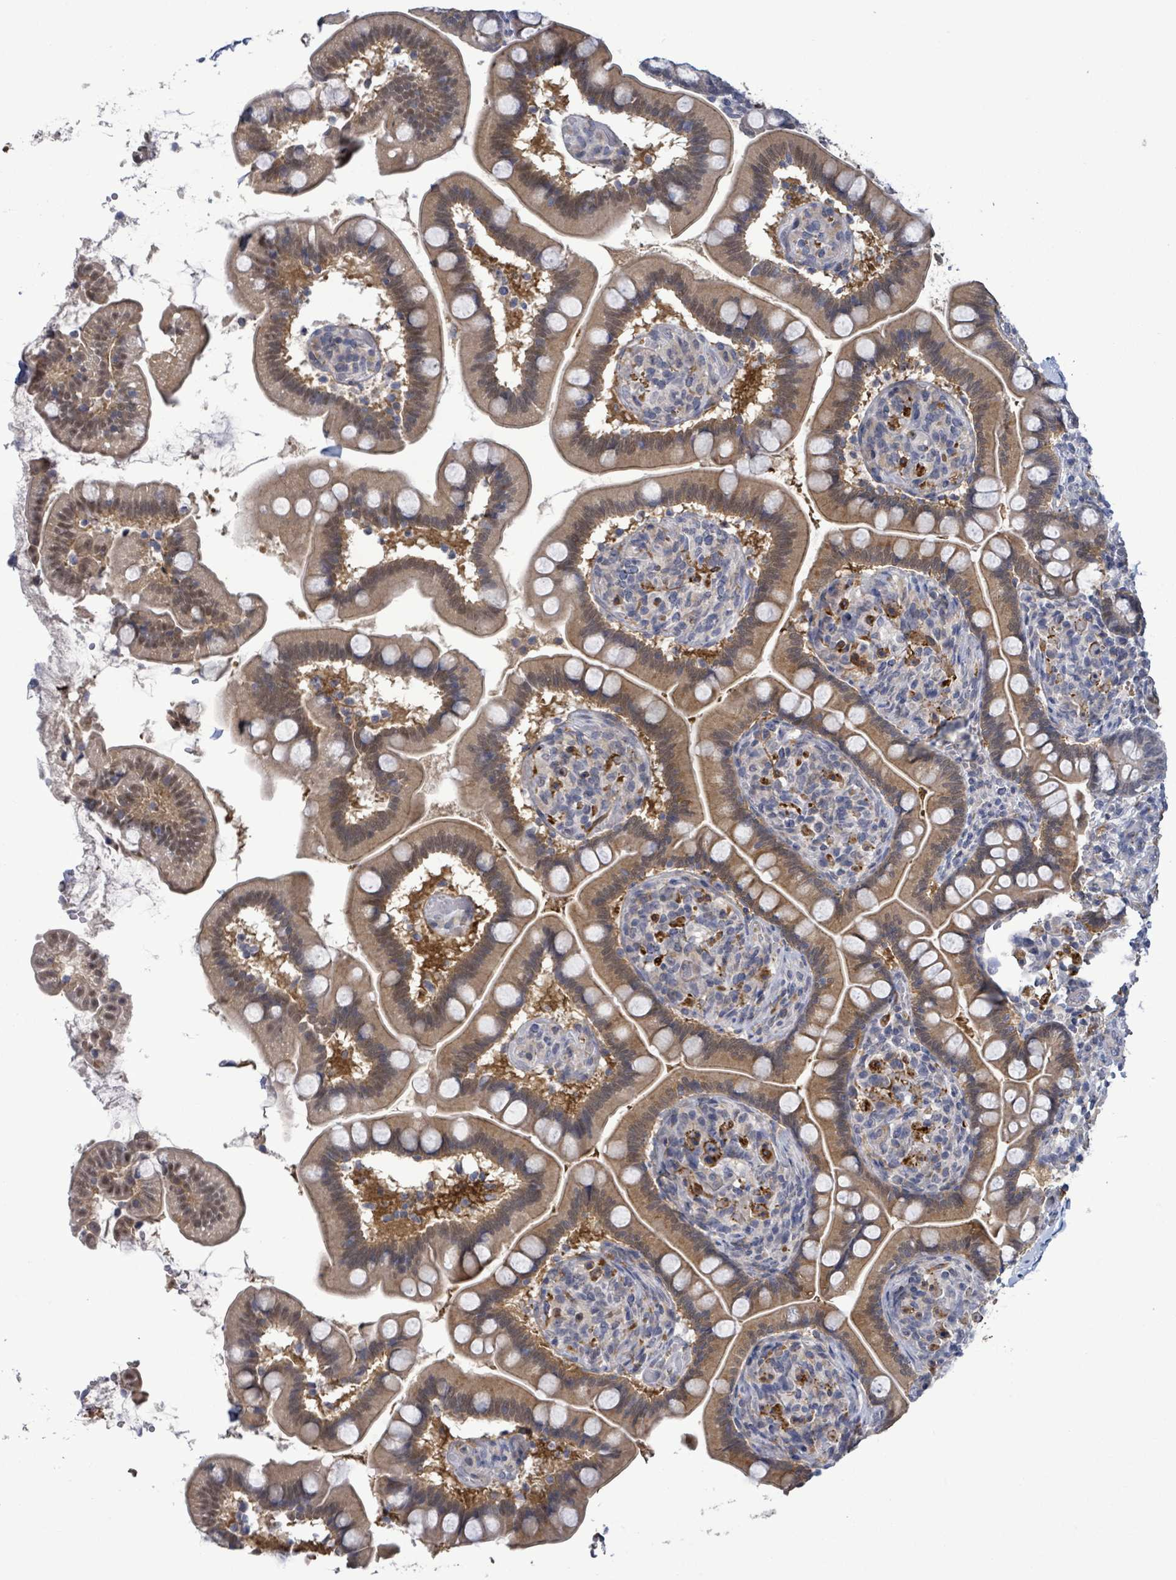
{"staining": {"intensity": "moderate", "quantity": ">75%", "location": "cytoplasmic/membranous"}, "tissue": "small intestine", "cell_type": "Glandular cells", "image_type": "normal", "snomed": [{"axis": "morphology", "description": "Normal tissue, NOS"}, {"axis": "topography", "description": "Small intestine"}], "caption": "A brown stain shows moderate cytoplasmic/membranous positivity of a protein in glandular cells of unremarkable small intestine.", "gene": "AMMECR1", "patient": {"sex": "female", "age": 64}}